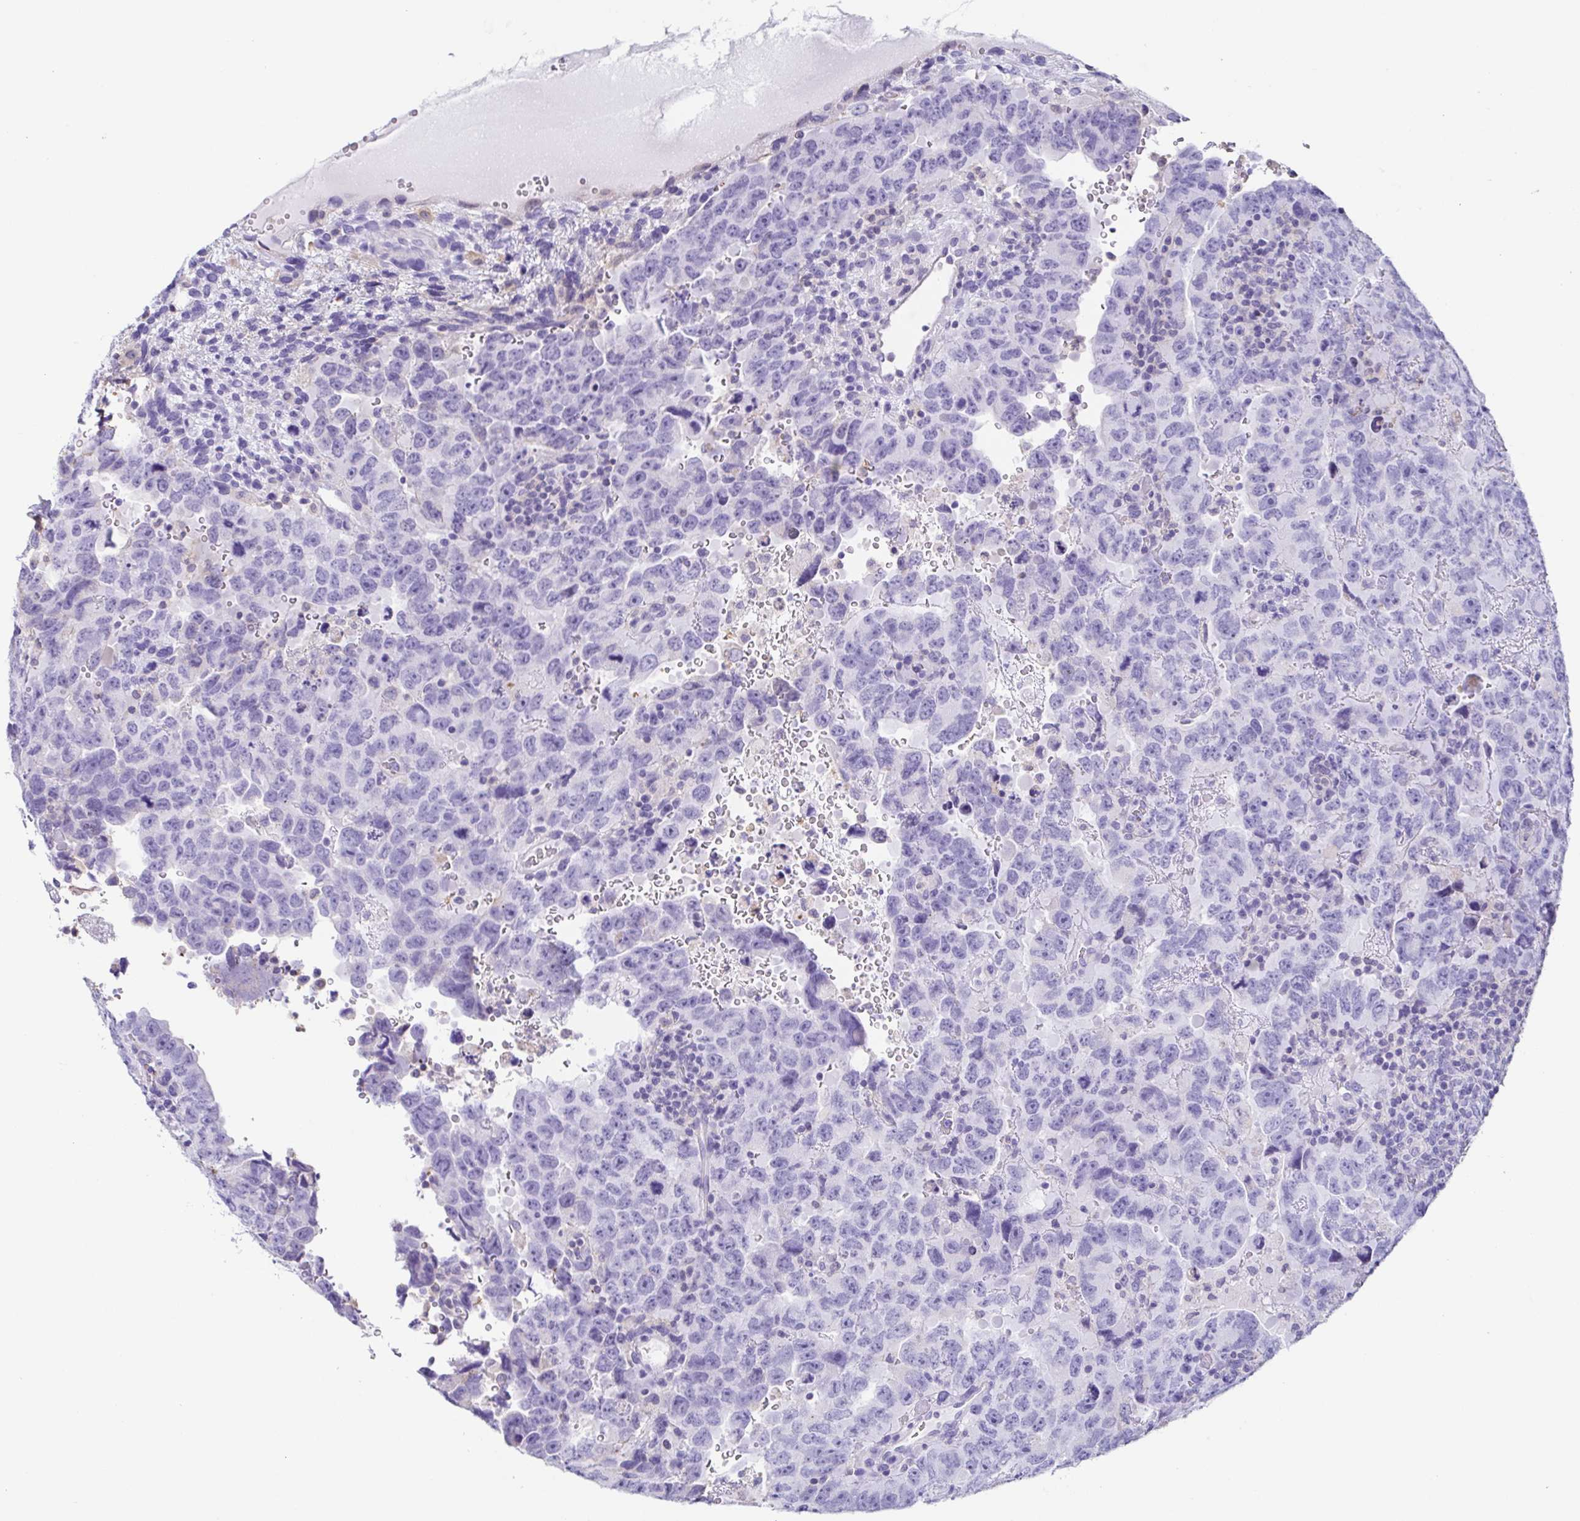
{"staining": {"intensity": "negative", "quantity": "none", "location": "none"}, "tissue": "testis cancer", "cell_type": "Tumor cells", "image_type": "cancer", "snomed": [{"axis": "morphology", "description": "Carcinoma, Embryonal, NOS"}, {"axis": "topography", "description": "Testis"}], "caption": "Immunohistochemical staining of human testis cancer (embryonal carcinoma) demonstrates no significant staining in tumor cells.", "gene": "ANXA10", "patient": {"sex": "male", "age": 24}}